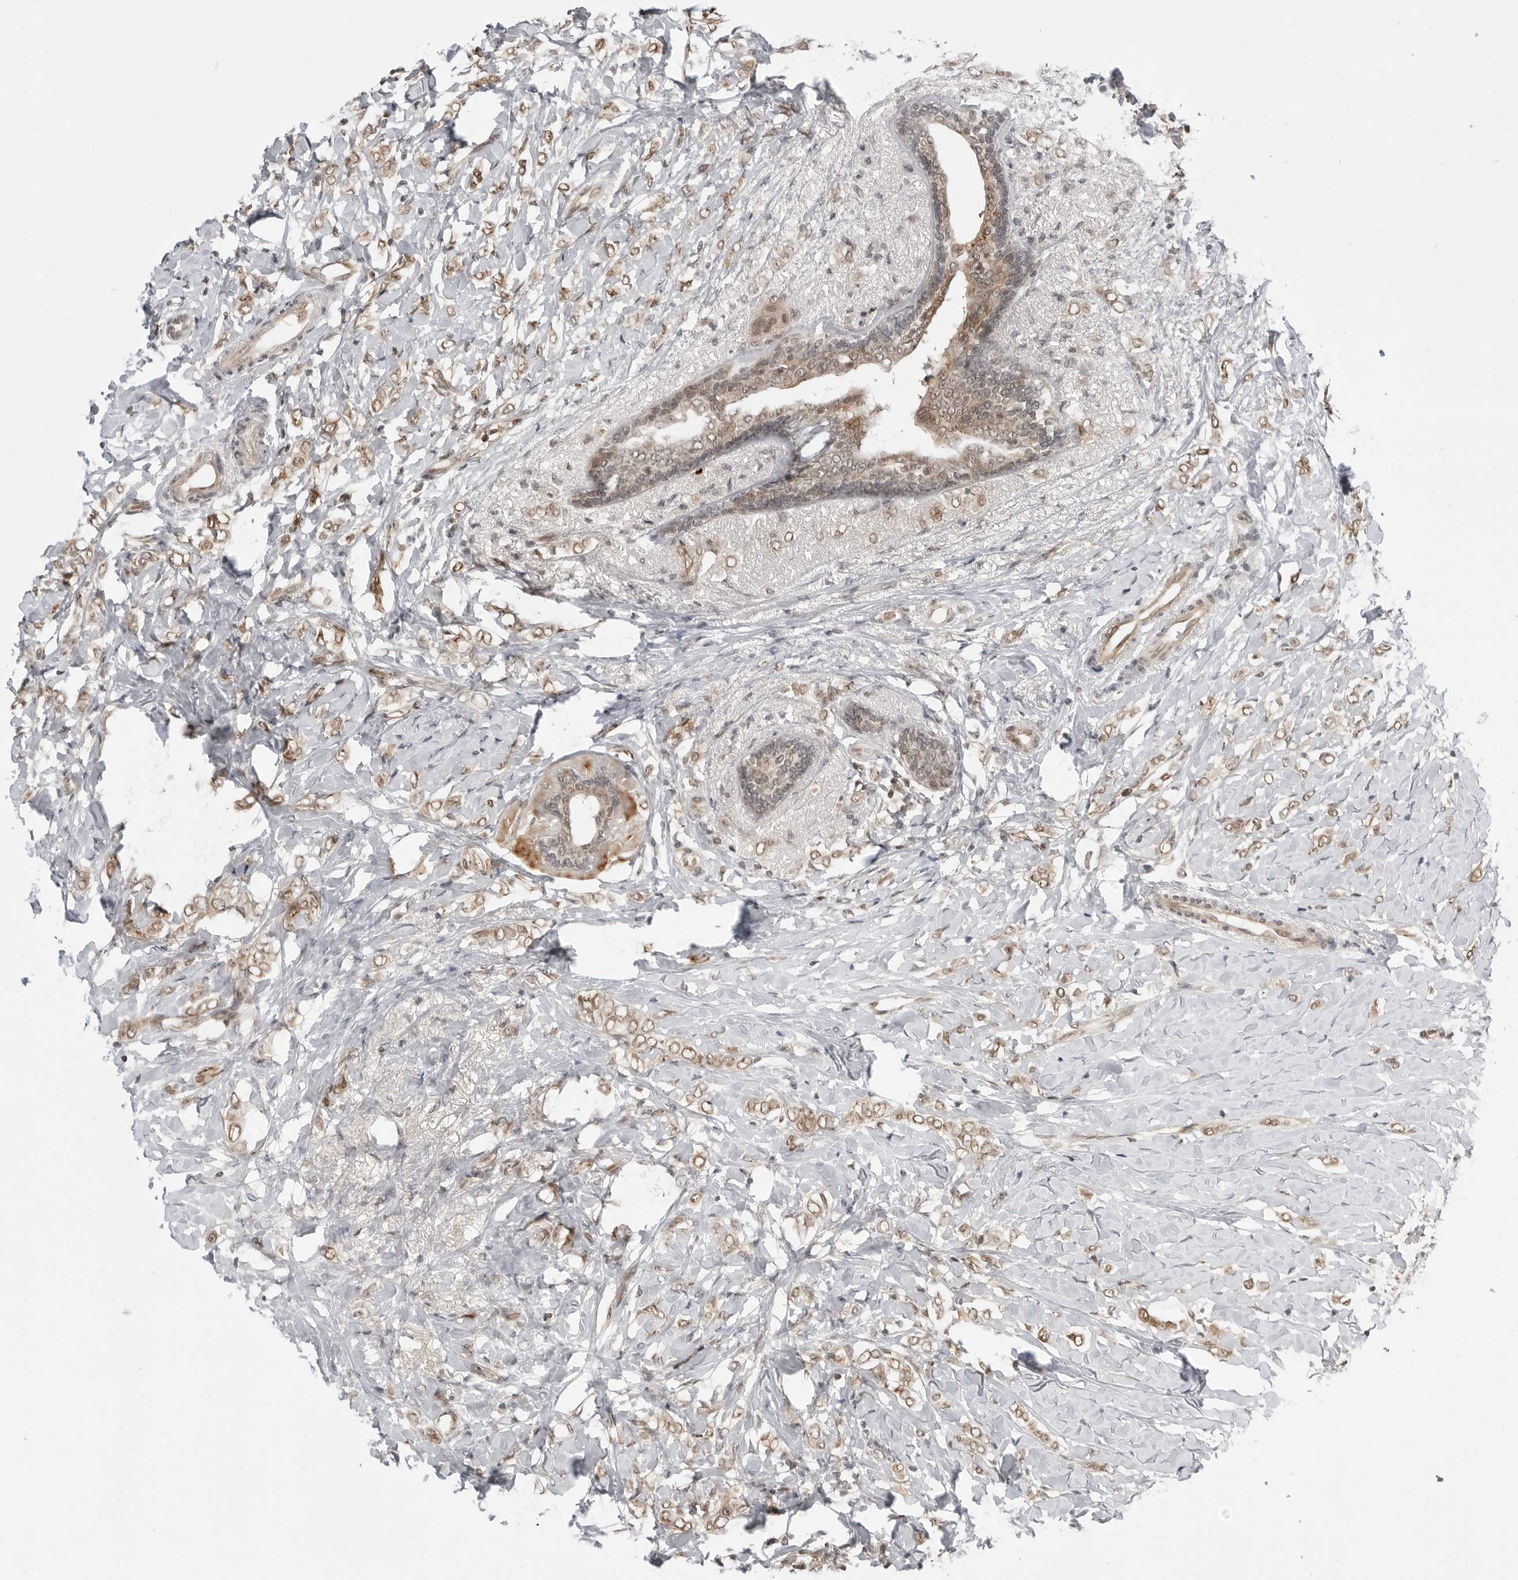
{"staining": {"intensity": "moderate", "quantity": ">75%", "location": "nuclear"}, "tissue": "breast cancer", "cell_type": "Tumor cells", "image_type": "cancer", "snomed": [{"axis": "morphology", "description": "Normal tissue, NOS"}, {"axis": "morphology", "description": "Lobular carcinoma"}, {"axis": "topography", "description": "Breast"}], "caption": "High-magnification brightfield microscopy of breast cancer (lobular carcinoma) stained with DAB (3,3'-diaminobenzidine) (brown) and counterstained with hematoxylin (blue). tumor cells exhibit moderate nuclear positivity is identified in about>75% of cells.", "gene": "C8orf33", "patient": {"sex": "female", "age": 47}}